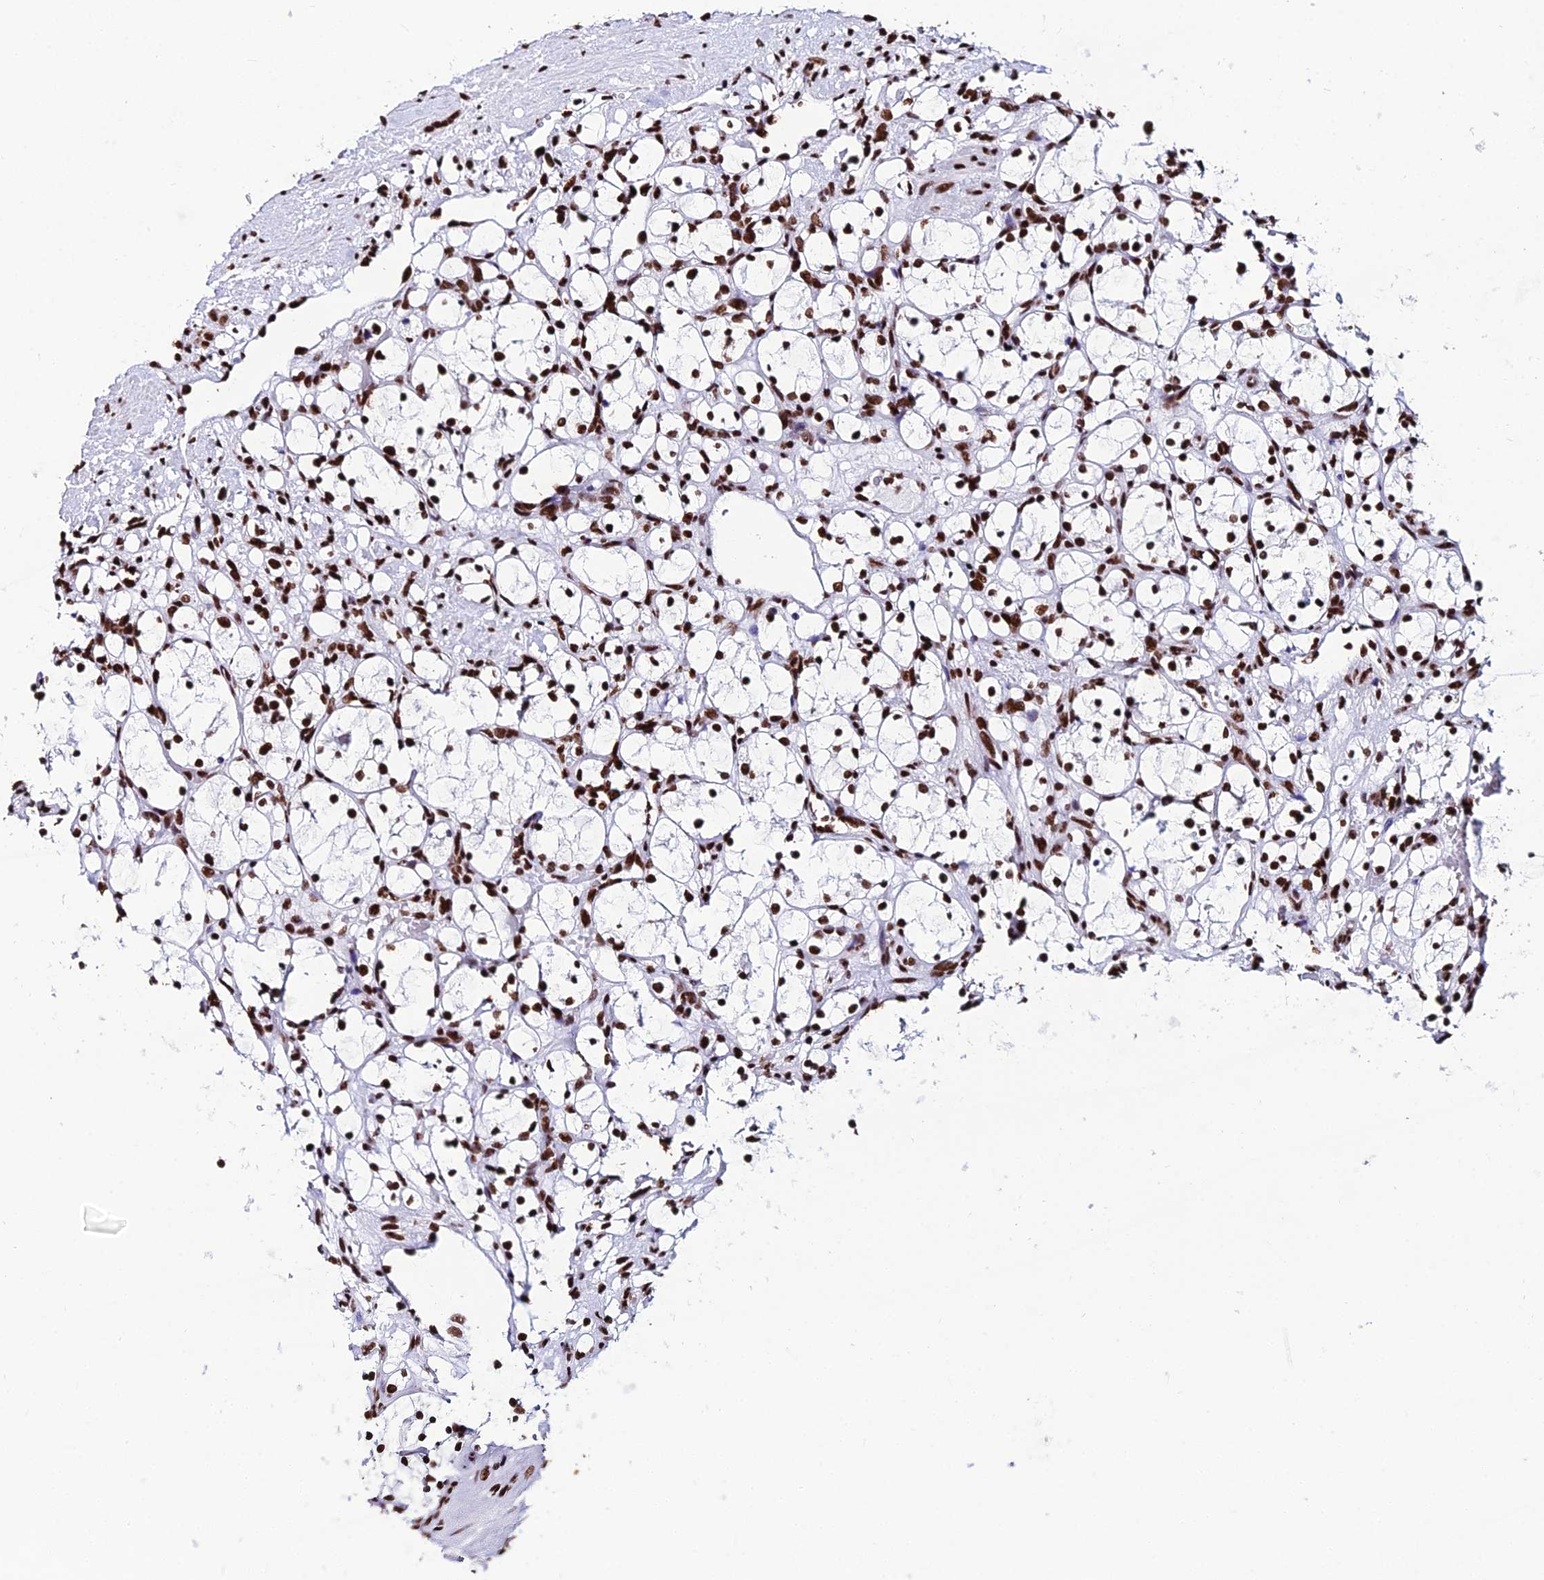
{"staining": {"intensity": "strong", "quantity": ">75%", "location": "nuclear"}, "tissue": "renal cancer", "cell_type": "Tumor cells", "image_type": "cancer", "snomed": [{"axis": "morphology", "description": "Adenocarcinoma, NOS"}, {"axis": "topography", "description": "Kidney"}], "caption": "The photomicrograph demonstrates staining of renal adenocarcinoma, revealing strong nuclear protein expression (brown color) within tumor cells.", "gene": "HNRNPH1", "patient": {"sex": "female", "age": 69}}